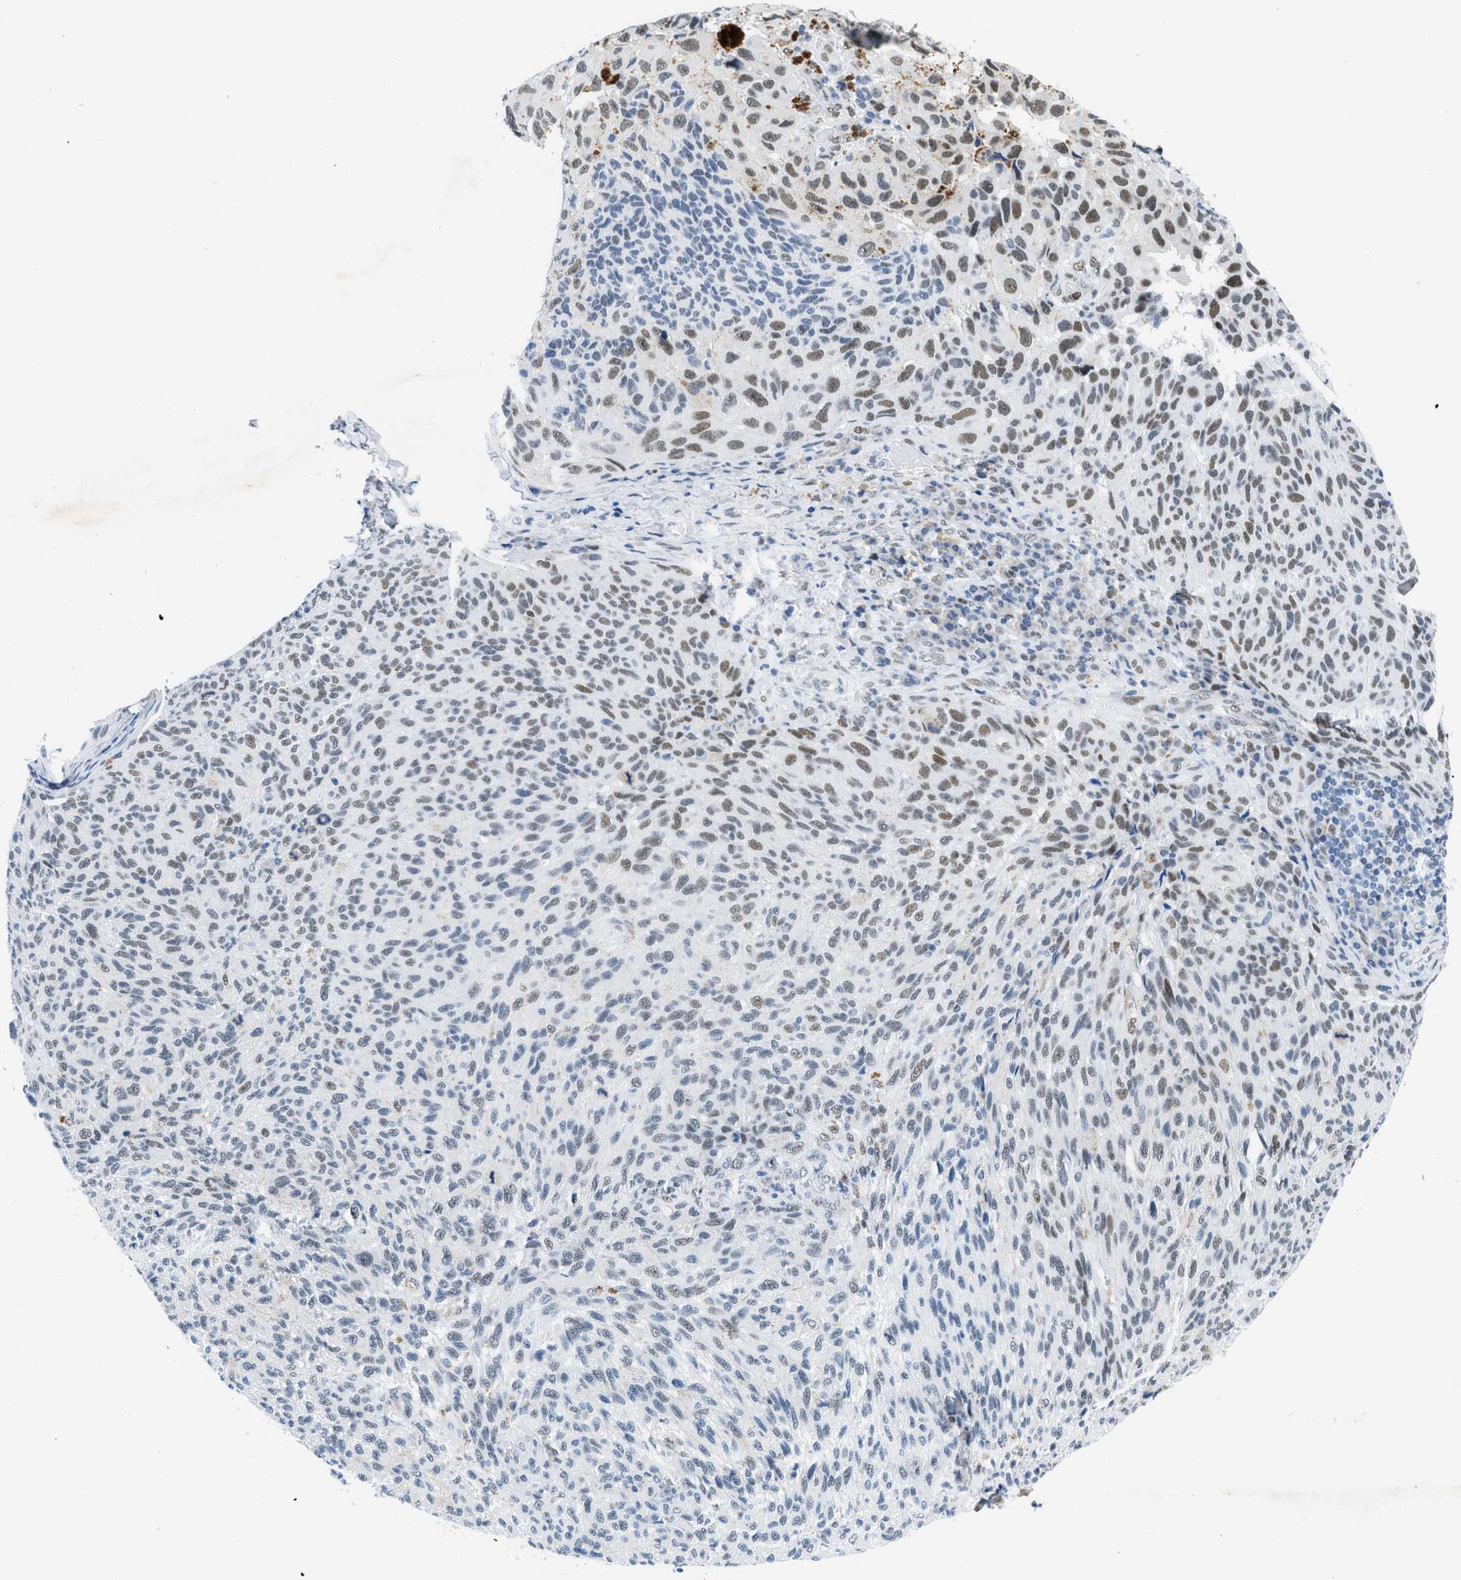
{"staining": {"intensity": "weak", "quantity": "25%-75%", "location": "nuclear"}, "tissue": "melanoma", "cell_type": "Tumor cells", "image_type": "cancer", "snomed": [{"axis": "morphology", "description": "Malignant melanoma, NOS"}, {"axis": "topography", "description": "Skin"}], "caption": "Immunohistochemistry (IHC) micrograph of human melanoma stained for a protein (brown), which reveals low levels of weak nuclear expression in approximately 25%-75% of tumor cells.", "gene": "SMARCAD1", "patient": {"sex": "female", "age": 73}}